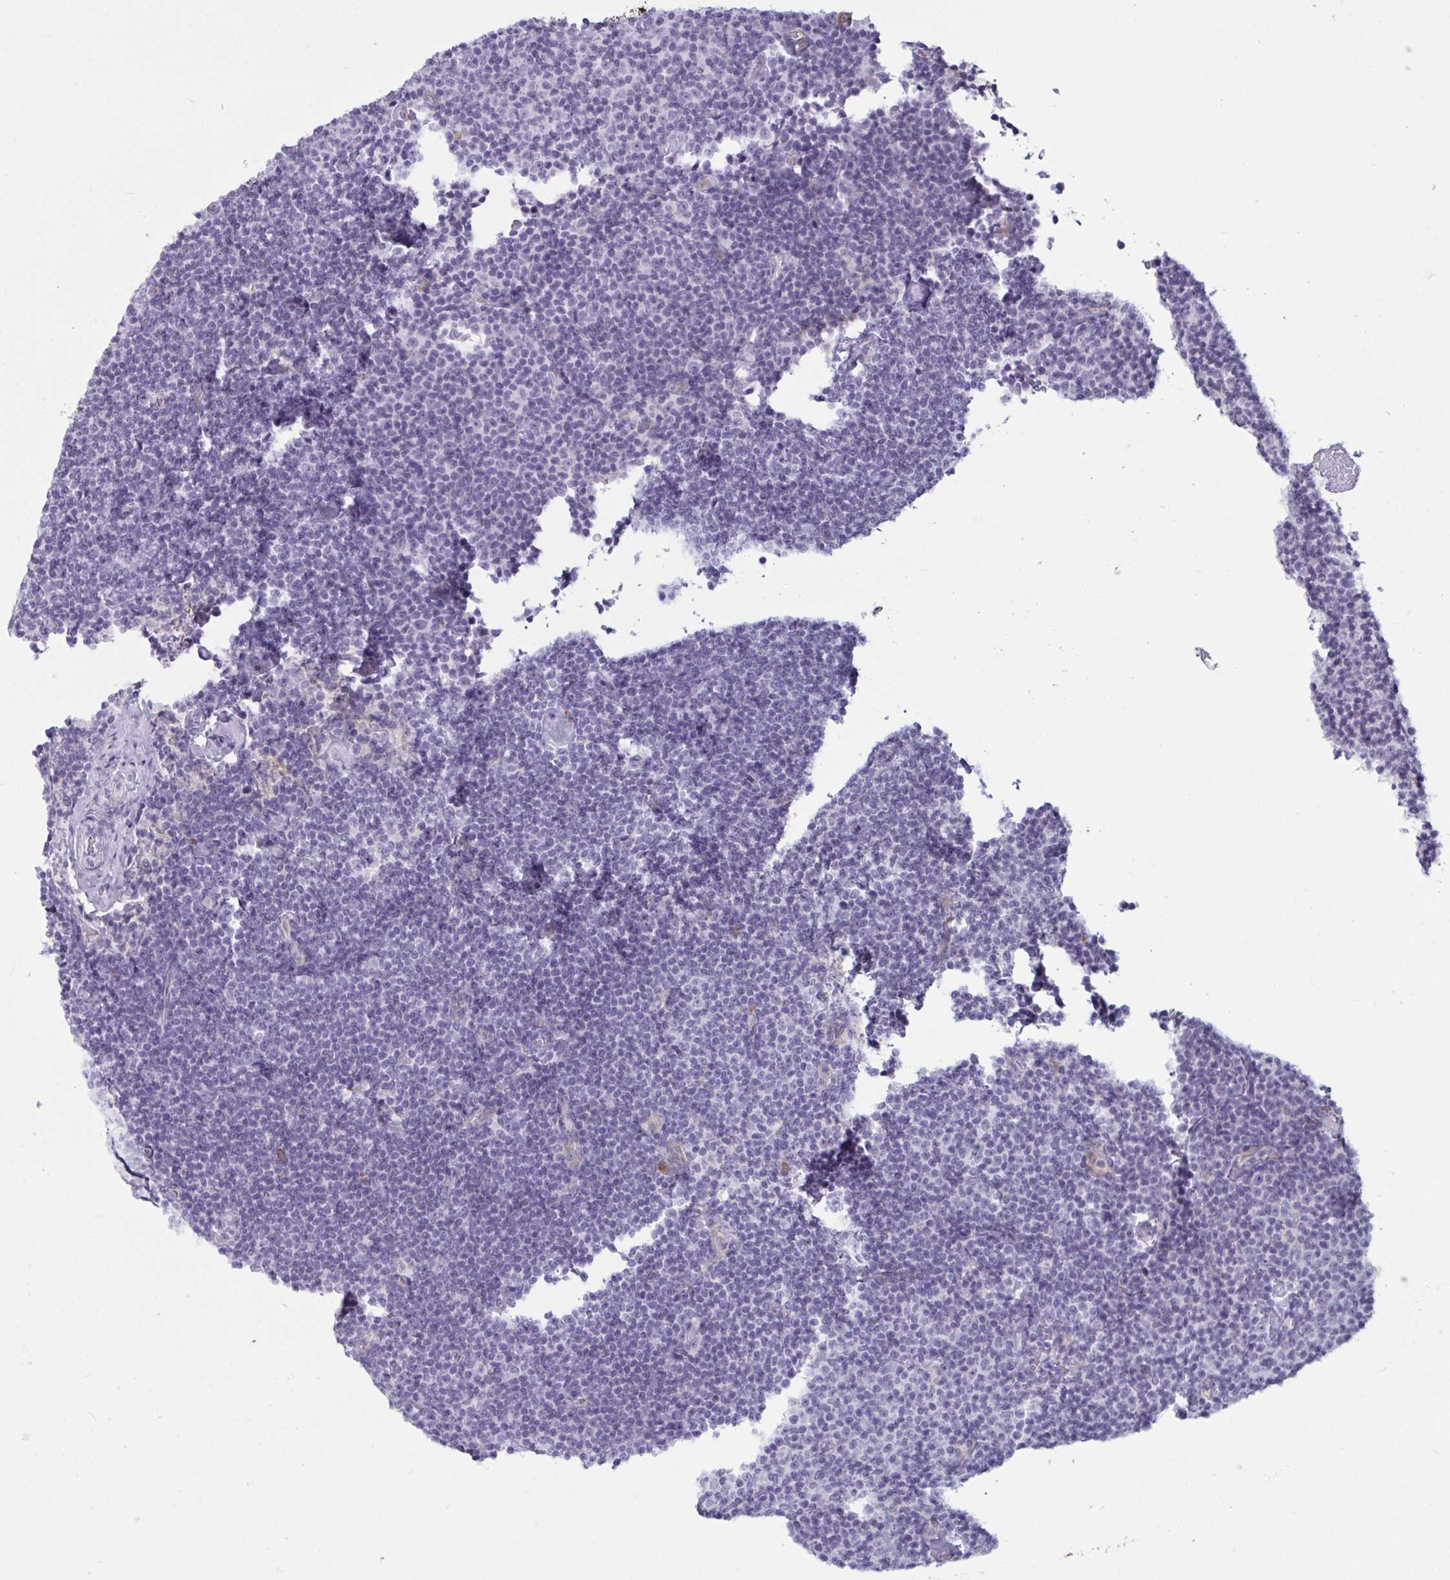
{"staining": {"intensity": "negative", "quantity": "none", "location": "none"}, "tissue": "lymphoma", "cell_type": "Tumor cells", "image_type": "cancer", "snomed": [{"axis": "morphology", "description": "Malignant lymphoma, non-Hodgkin's type, Low grade"}, {"axis": "topography", "description": "Lymph node"}], "caption": "The micrograph reveals no significant staining in tumor cells of lymphoma.", "gene": "TBC1D4", "patient": {"sex": "male", "age": 81}}